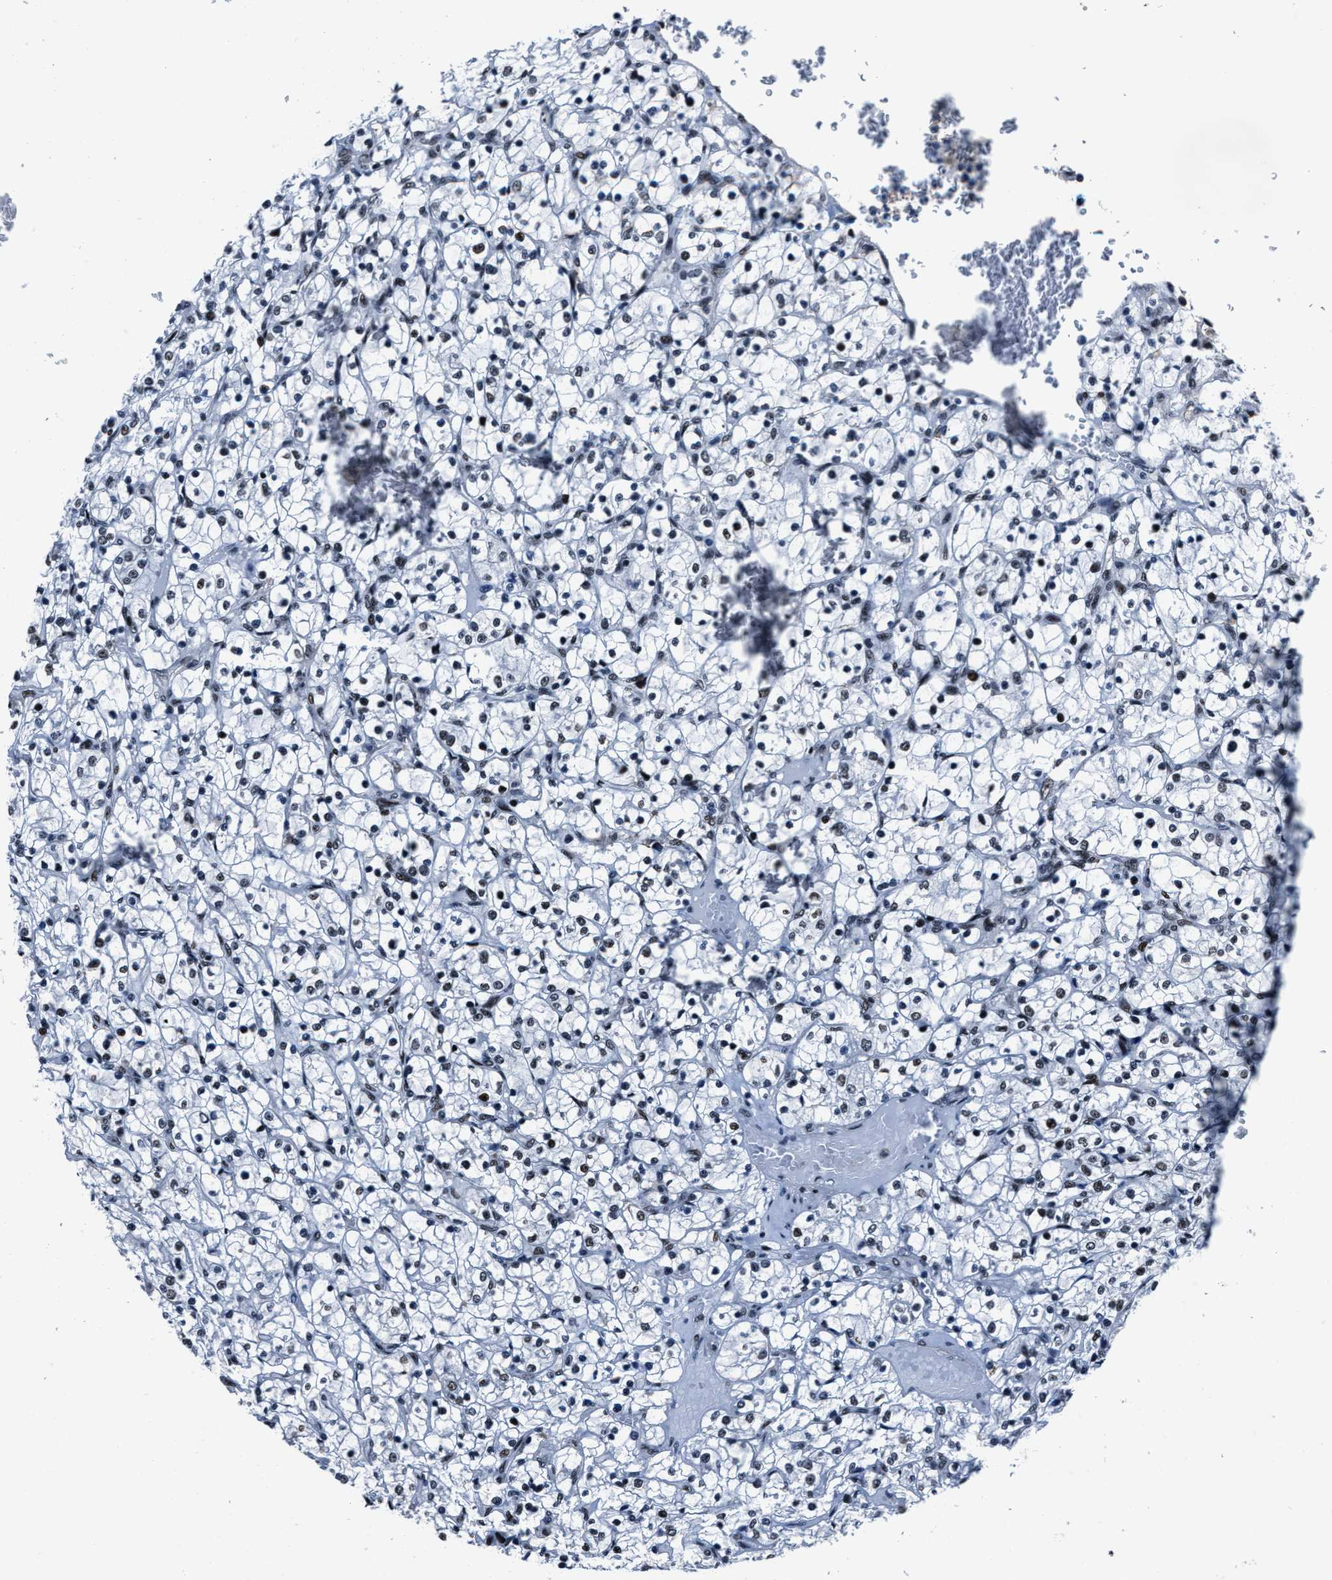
{"staining": {"intensity": "weak", "quantity": ">75%", "location": "nuclear"}, "tissue": "renal cancer", "cell_type": "Tumor cells", "image_type": "cancer", "snomed": [{"axis": "morphology", "description": "Adenocarcinoma, NOS"}, {"axis": "topography", "description": "Kidney"}], "caption": "Immunohistochemical staining of renal adenocarcinoma shows weak nuclear protein expression in approximately >75% of tumor cells.", "gene": "PPIE", "patient": {"sex": "female", "age": 69}}